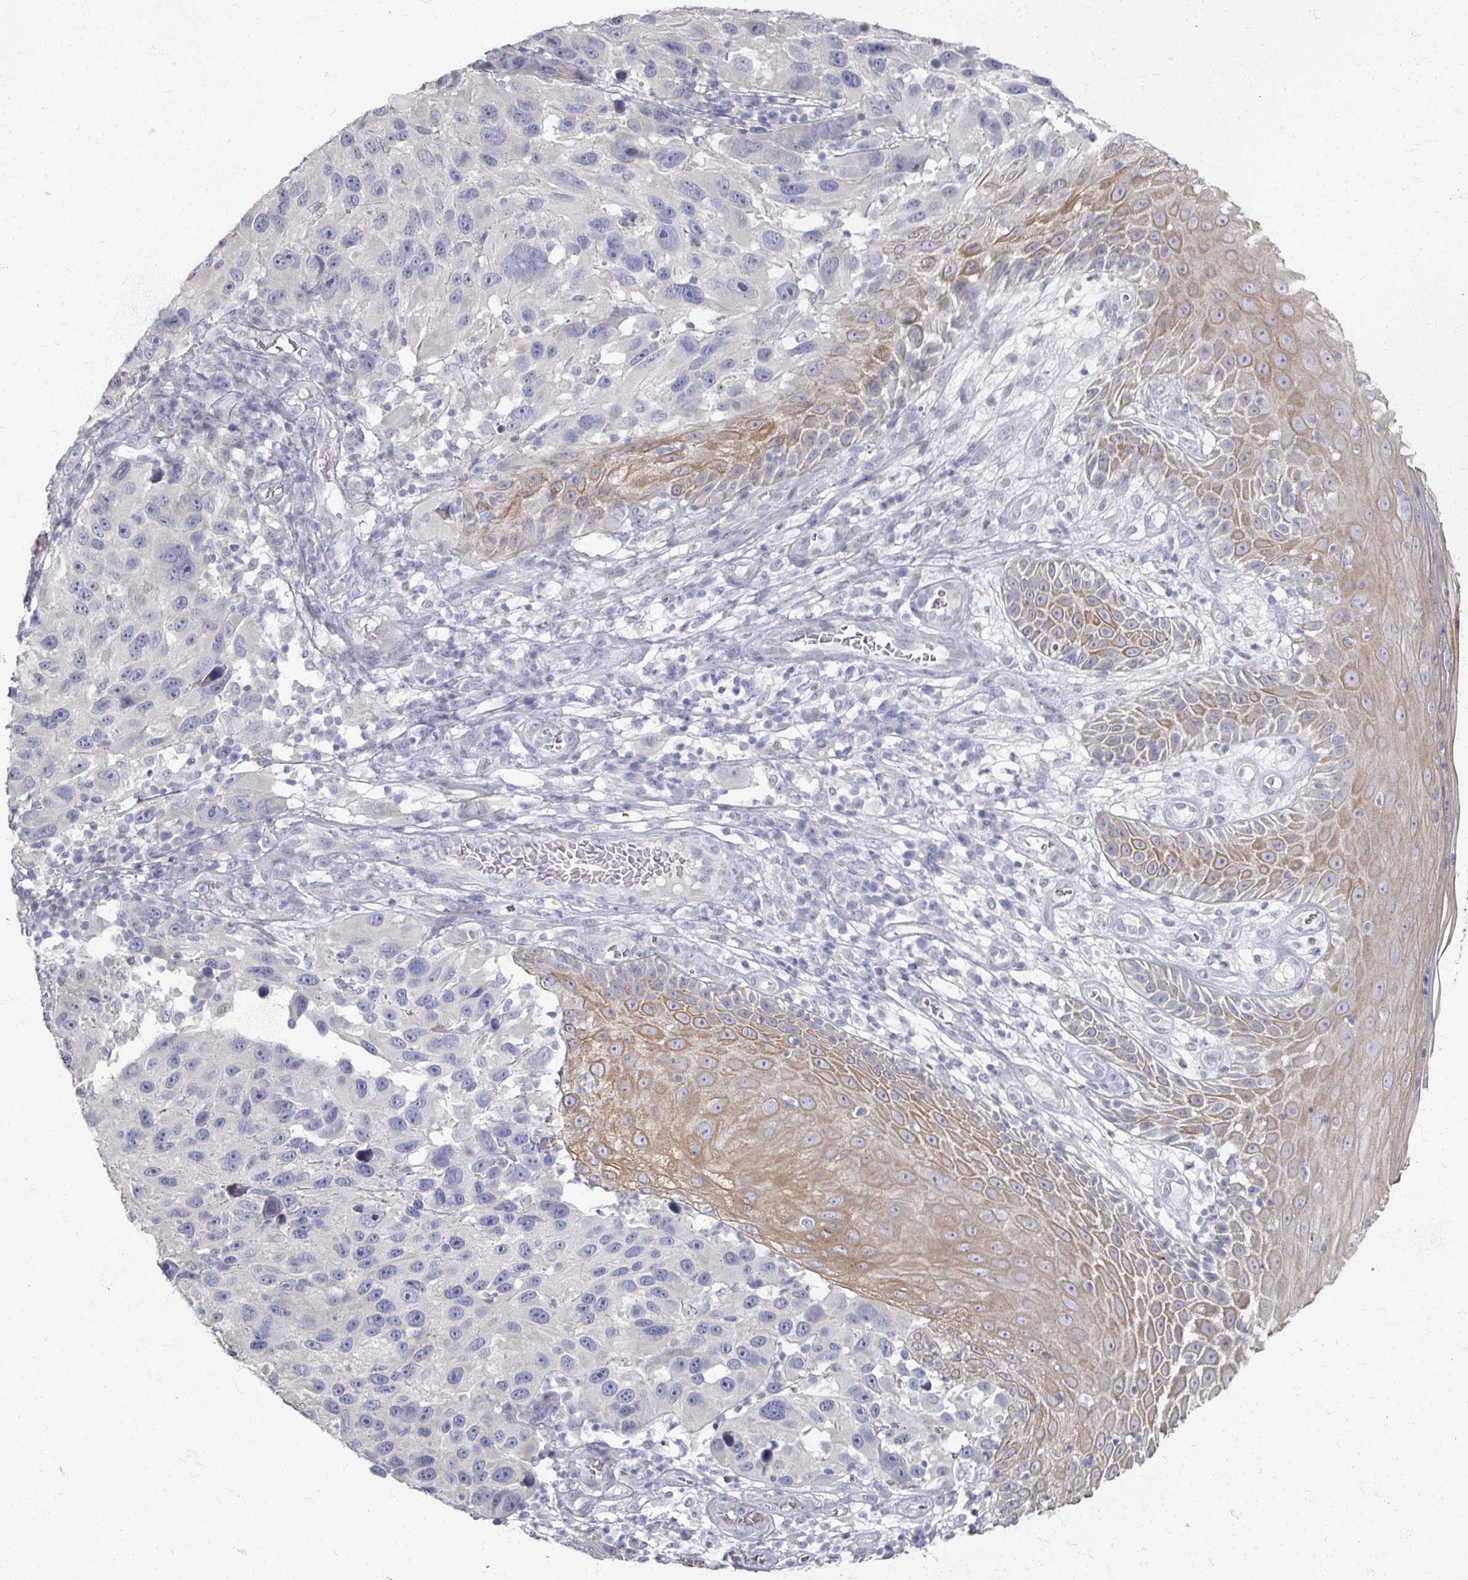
{"staining": {"intensity": "negative", "quantity": "none", "location": "none"}, "tissue": "melanoma", "cell_type": "Tumor cells", "image_type": "cancer", "snomed": [{"axis": "morphology", "description": "Malignant melanoma, NOS"}, {"axis": "topography", "description": "Skin"}], "caption": "This is a histopathology image of immunohistochemistry staining of melanoma, which shows no staining in tumor cells. (DAB (3,3'-diaminobenzidine) IHC visualized using brightfield microscopy, high magnification).", "gene": "TTYH3", "patient": {"sex": "male", "age": 53}}